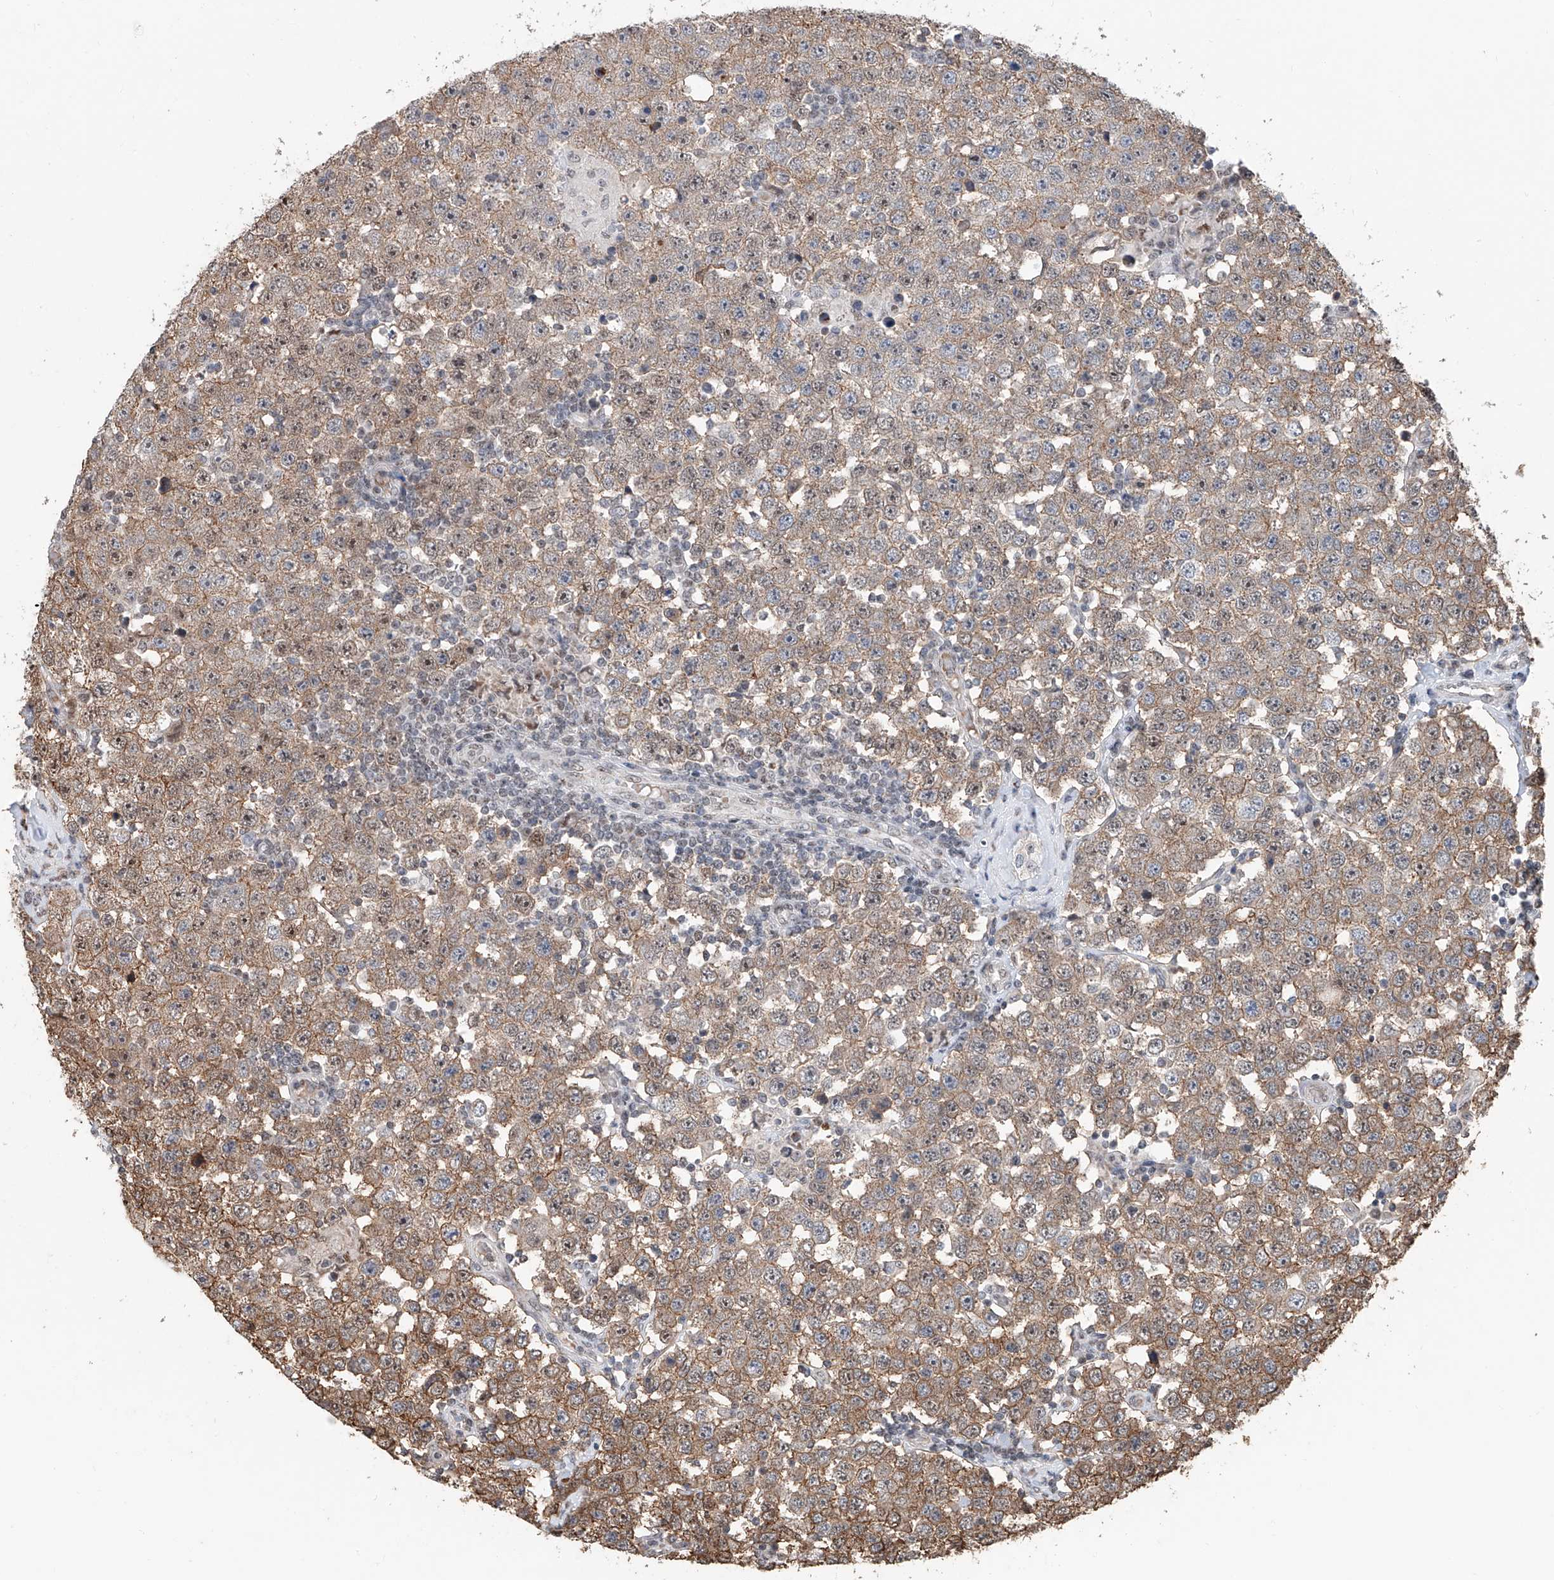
{"staining": {"intensity": "moderate", "quantity": ">75%", "location": "cytoplasmic/membranous"}, "tissue": "testis cancer", "cell_type": "Tumor cells", "image_type": "cancer", "snomed": [{"axis": "morphology", "description": "Seminoma, NOS"}, {"axis": "topography", "description": "Testis"}], "caption": "Testis cancer stained with DAB IHC demonstrates medium levels of moderate cytoplasmic/membranous staining in about >75% of tumor cells.", "gene": "SDE2", "patient": {"sex": "male", "age": 28}}